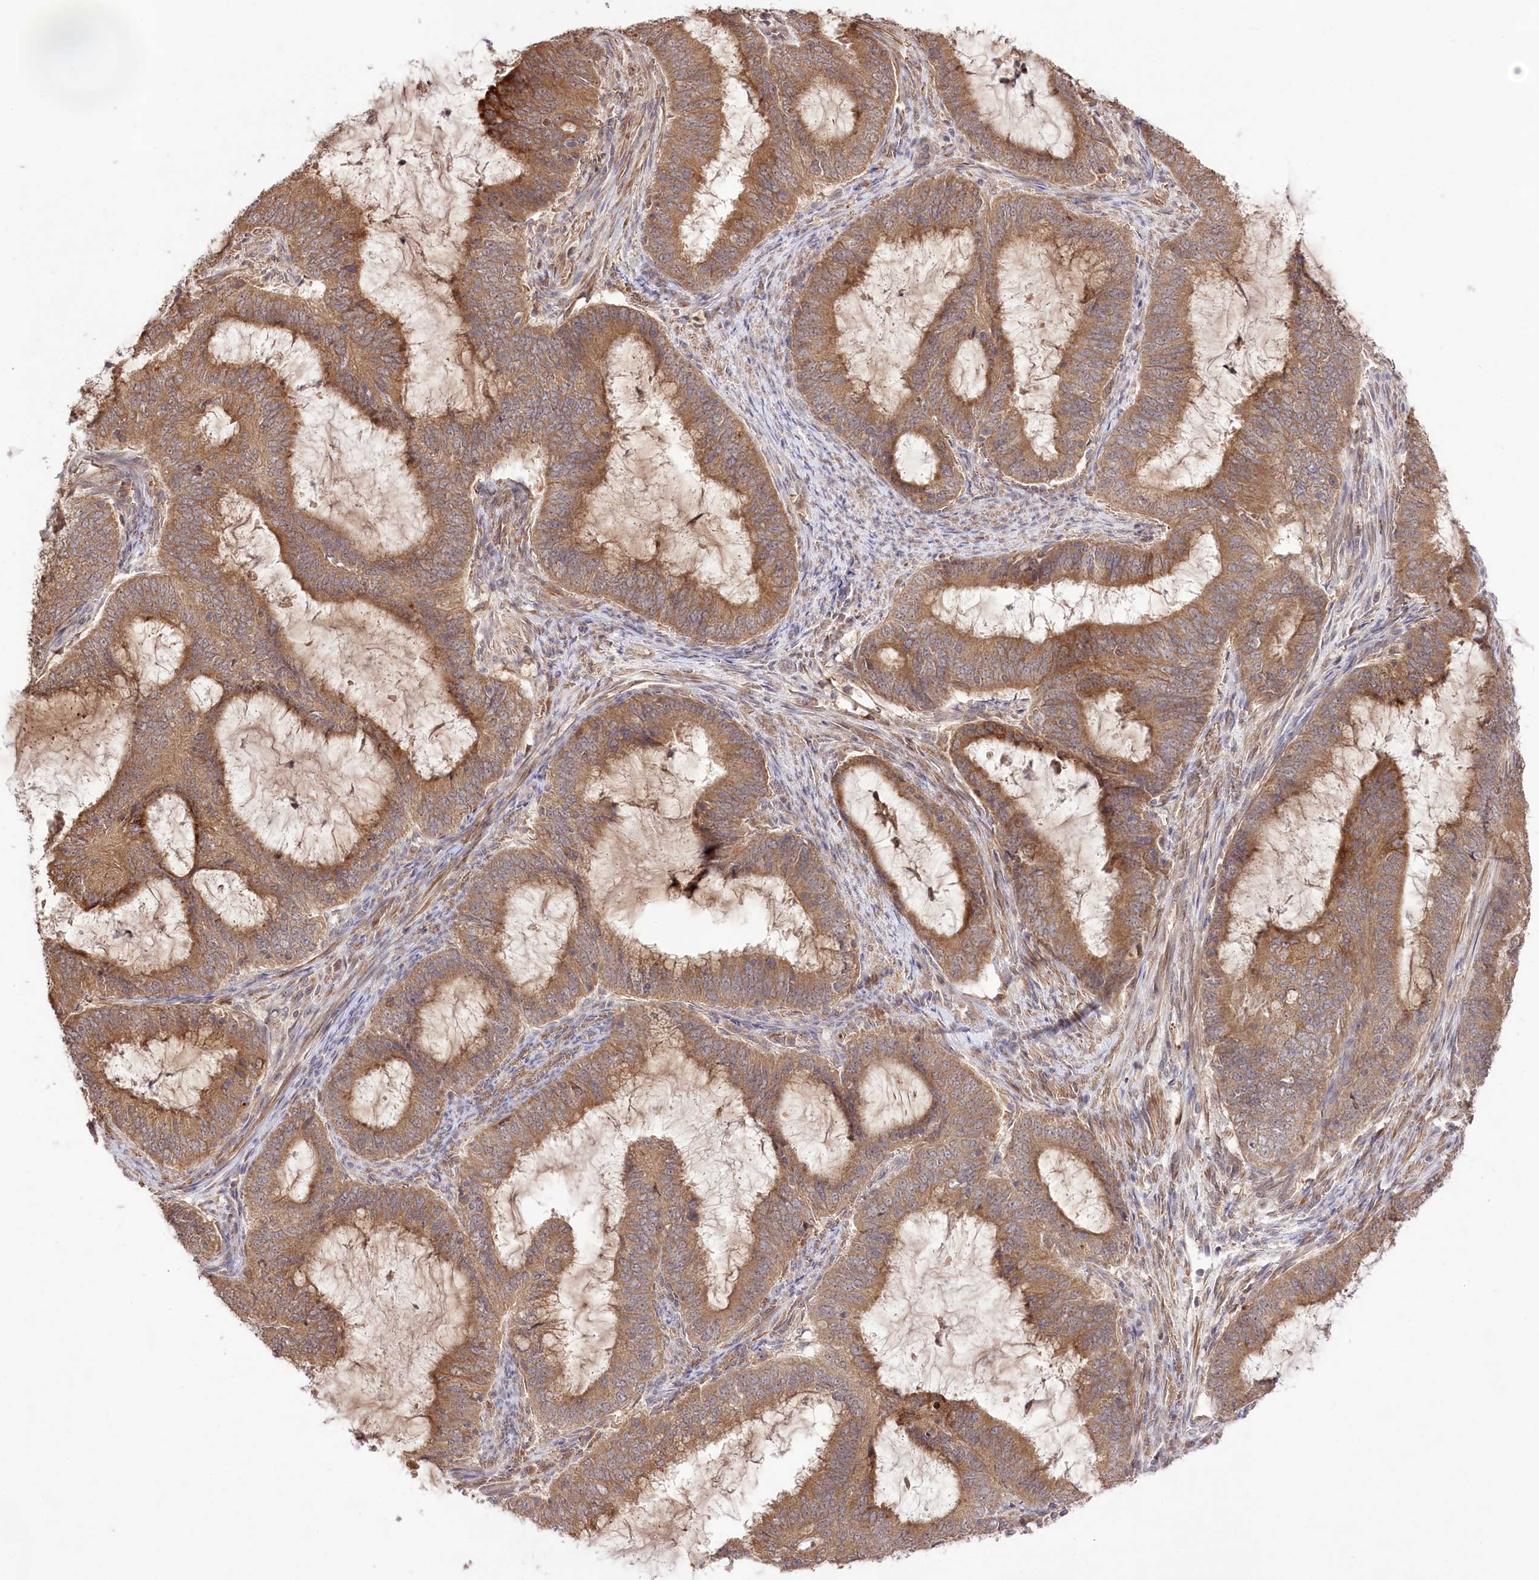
{"staining": {"intensity": "moderate", "quantity": ">75%", "location": "cytoplasmic/membranous"}, "tissue": "endometrial cancer", "cell_type": "Tumor cells", "image_type": "cancer", "snomed": [{"axis": "morphology", "description": "Adenocarcinoma, NOS"}, {"axis": "topography", "description": "Endometrium"}], "caption": "This photomicrograph exhibits immunohistochemistry staining of endometrial cancer, with medium moderate cytoplasmic/membranous positivity in approximately >75% of tumor cells.", "gene": "HELT", "patient": {"sex": "female", "age": 51}}